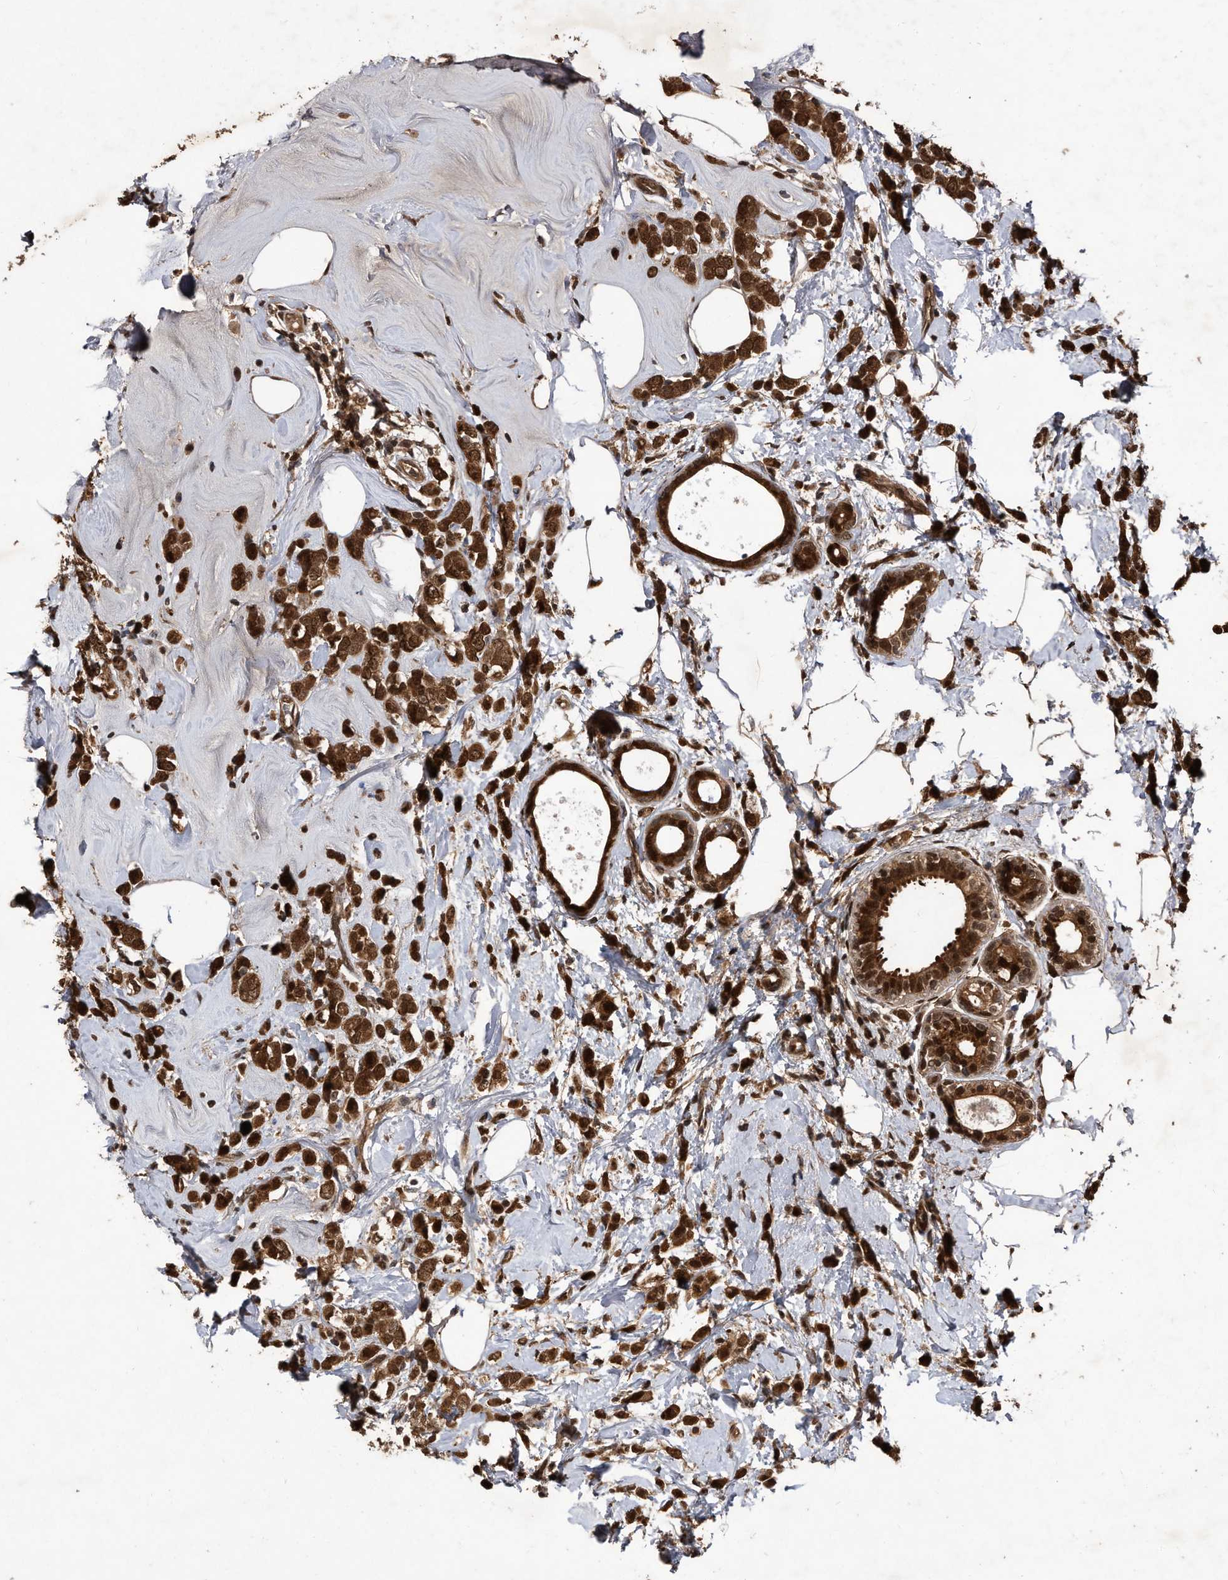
{"staining": {"intensity": "strong", "quantity": ">75%", "location": "cytoplasmic/membranous,nuclear"}, "tissue": "breast cancer", "cell_type": "Tumor cells", "image_type": "cancer", "snomed": [{"axis": "morphology", "description": "Lobular carcinoma"}, {"axis": "topography", "description": "Breast"}], "caption": "Tumor cells reveal high levels of strong cytoplasmic/membranous and nuclear staining in about >75% of cells in human breast lobular carcinoma.", "gene": "RAD23B", "patient": {"sex": "female", "age": 47}}